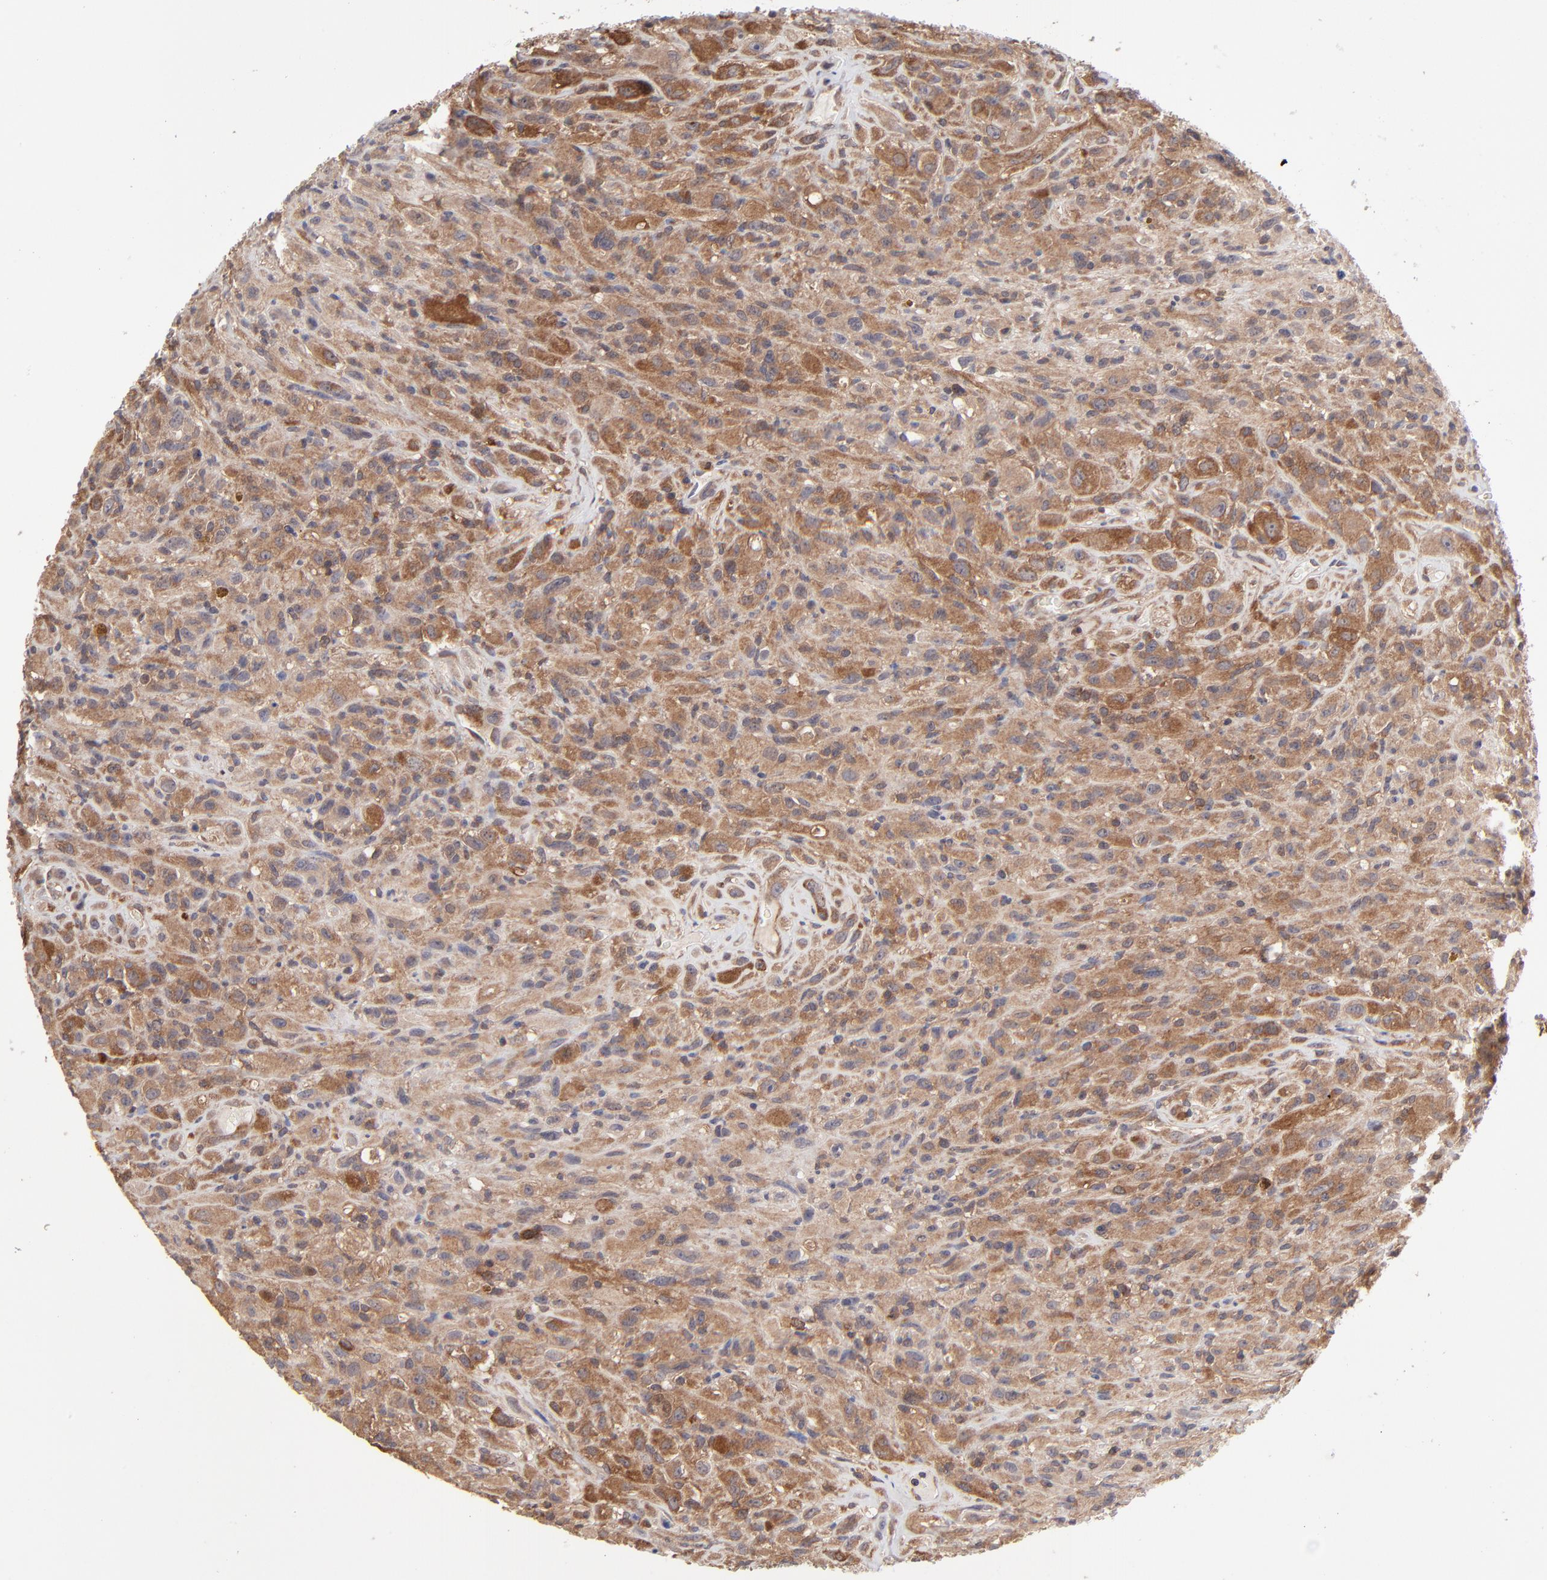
{"staining": {"intensity": "moderate", "quantity": ">75%", "location": "cytoplasmic/membranous"}, "tissue": "glioma", "cell_type": "Tumor cells", "image_type": "cancer", "snomed": [{"axis": "morphology", "description": "Glioma, malignant, High grade"}, {"axis": "topography", "description": "Brain"}], "caption": "Protein staining demonstrates moderate cytoplasmic/membranous expression in about >75% of tumor cells in malignant glioma (high-grade).", "gene": "GART", "patient": {"sex": "male", "age": 48}}